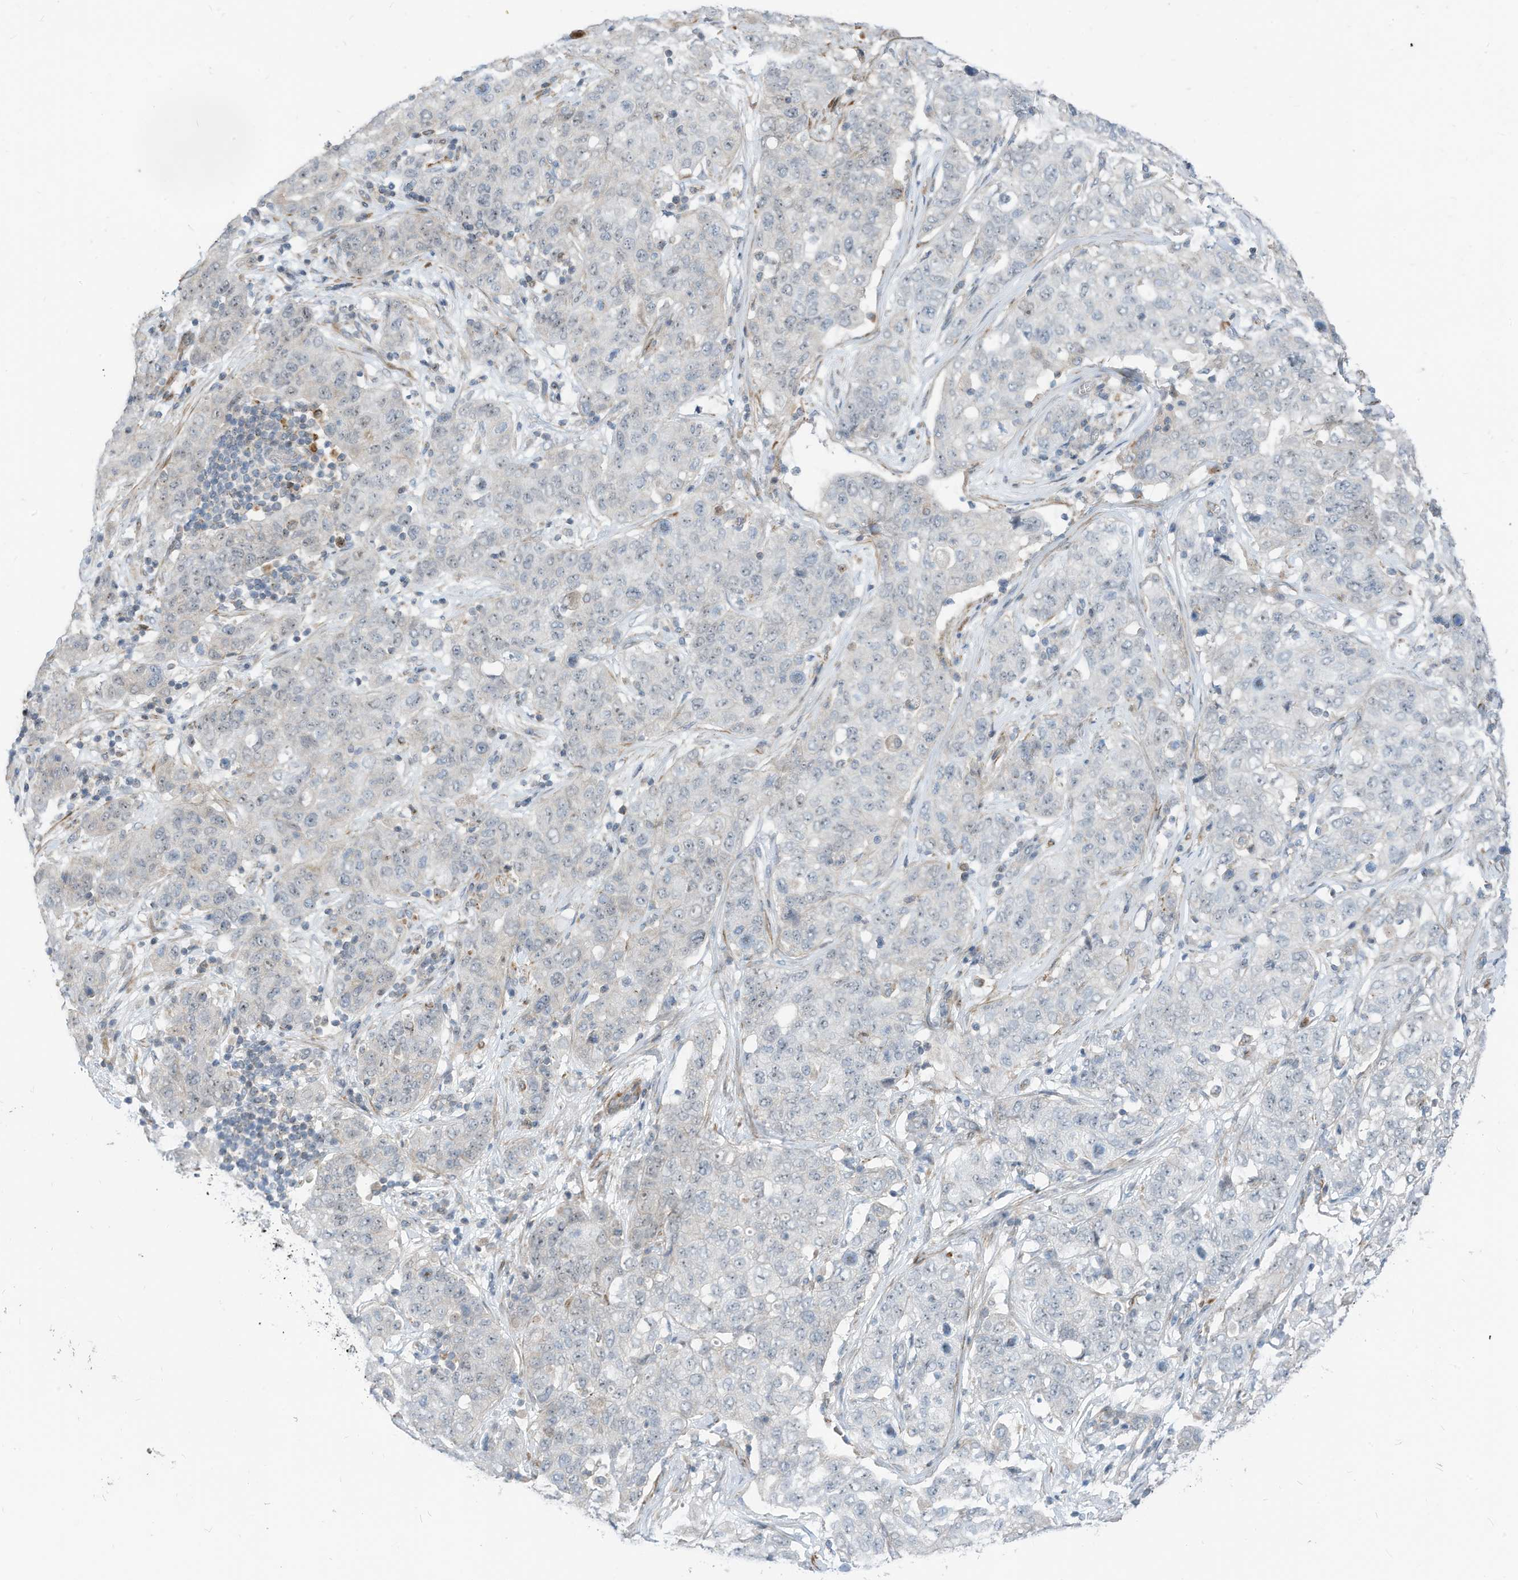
{"staining": {"intensity": "negative", "quantity": "none", "location": "none"}, "tissue": "stomach cancer", "cell_type": "Tumor cells", "image_type": "cancer", "snomed": [{"axis": "morphology", "description": "Normal tissue, NOS"}, {"axis": "morphology", "description": "Adenocarcinoma, NOS"}, {"axis": "topography", "description": "Lymph node"}, {"axis": "topography", "description": "Stomach"}], "caption": "A photomicrograph of human stomach cancer (adenocarcinoma) is negative for staining in tumor cells. The staining is performed using DAB brown chromogen with nuclei counter-stained in using hematoxylin.", "gene": "GPATCH3", "patient": {"sex": "male", "age": 48}}